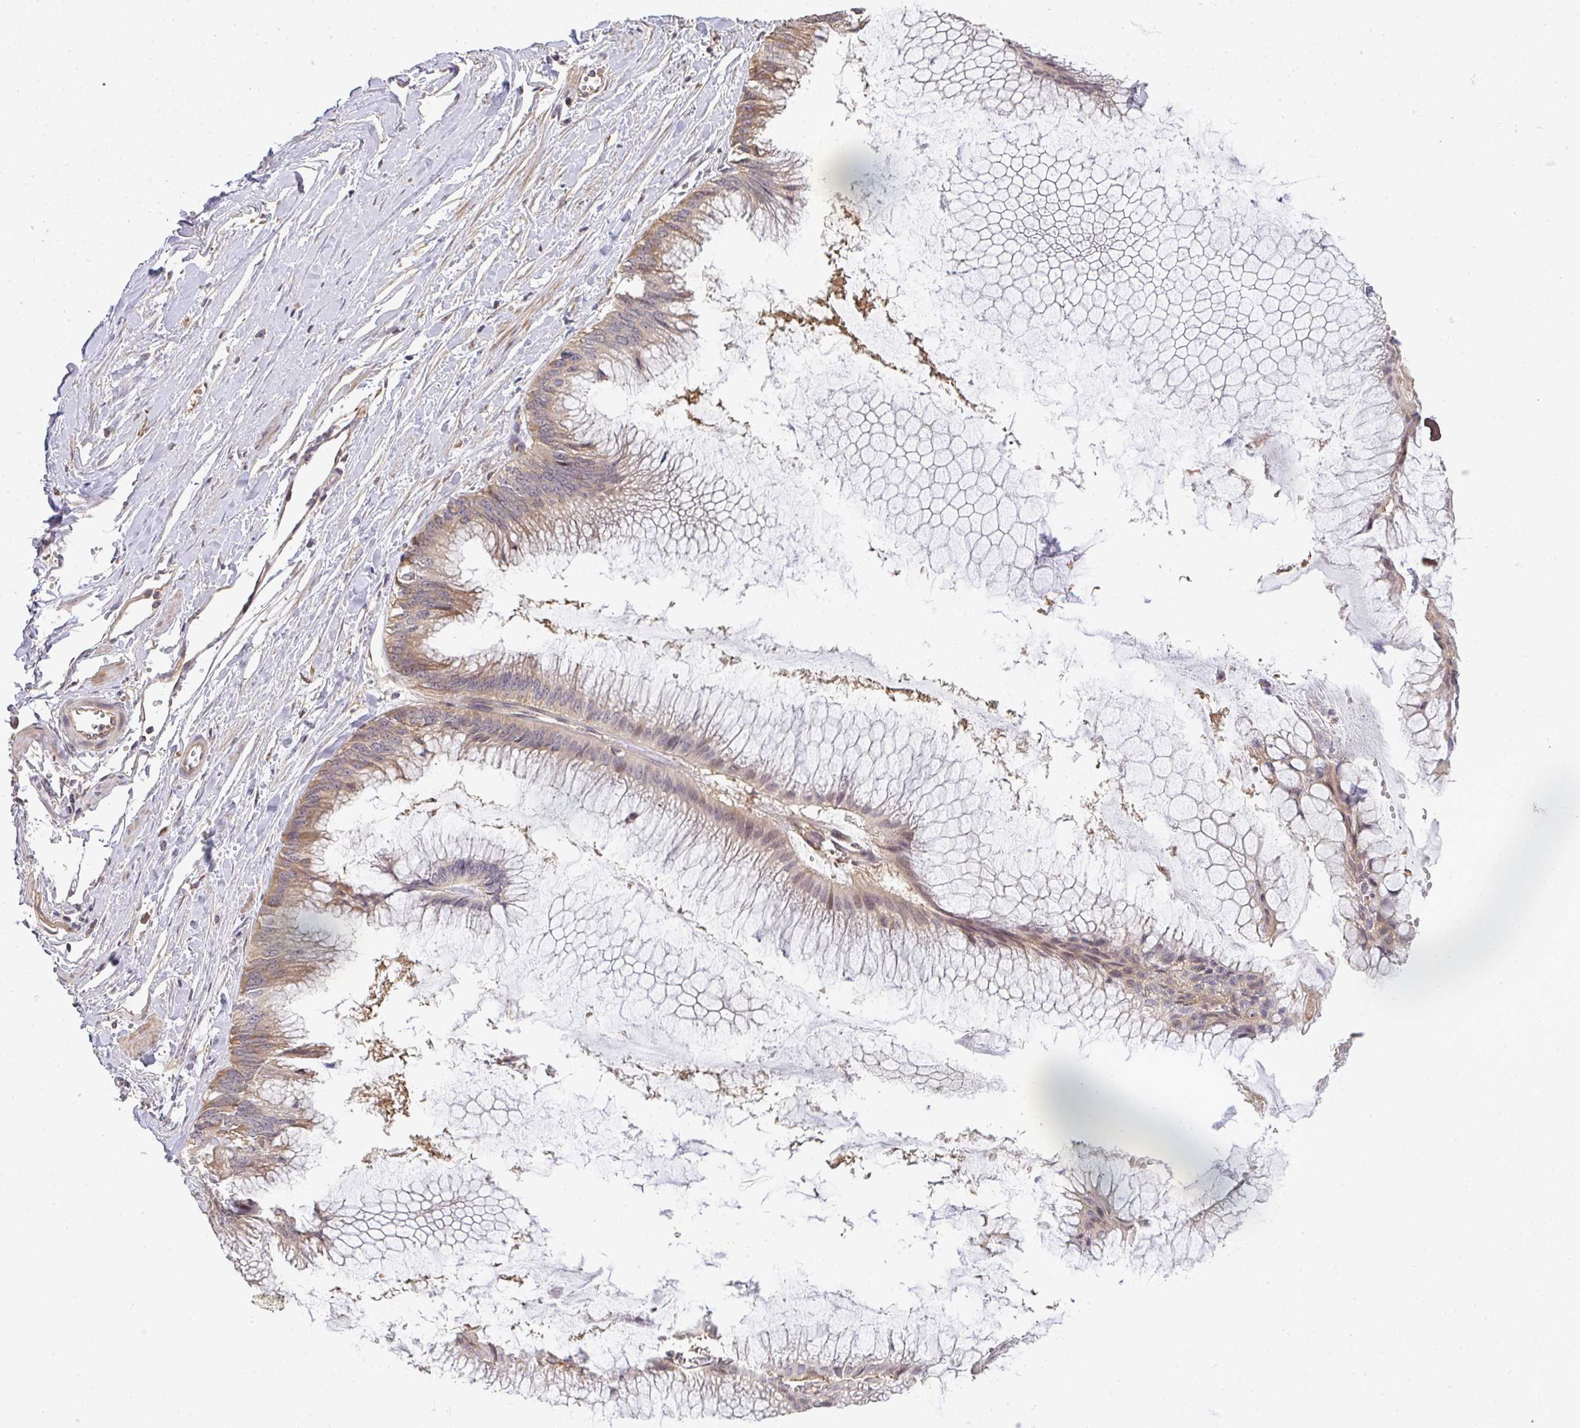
{"staining": {"intensity": "moderate", "quantity": "25%-75%", "location": "cytoplasmic/membranous,nuclear"}, "tissue": "ovarian cancer", "cell_type": "Tumor cells", "image_type": "cancer", "snomed": [{"axis": "morphology", "description": "Cystadenocarcinoma, mucinous, NOS"}, {"axis": "topography", "description": "Ovary"}], "caption": "Immunohistochemical staining of human mucinous cystadenocarcinoma (ovarian) displays moderate cytoplasmic/membranous and nuclear protein positivity in about 25%-75% of tumor cells.", "gene": "EEF1AKMT1", "patient": {"sex": "female", "age": 44}}